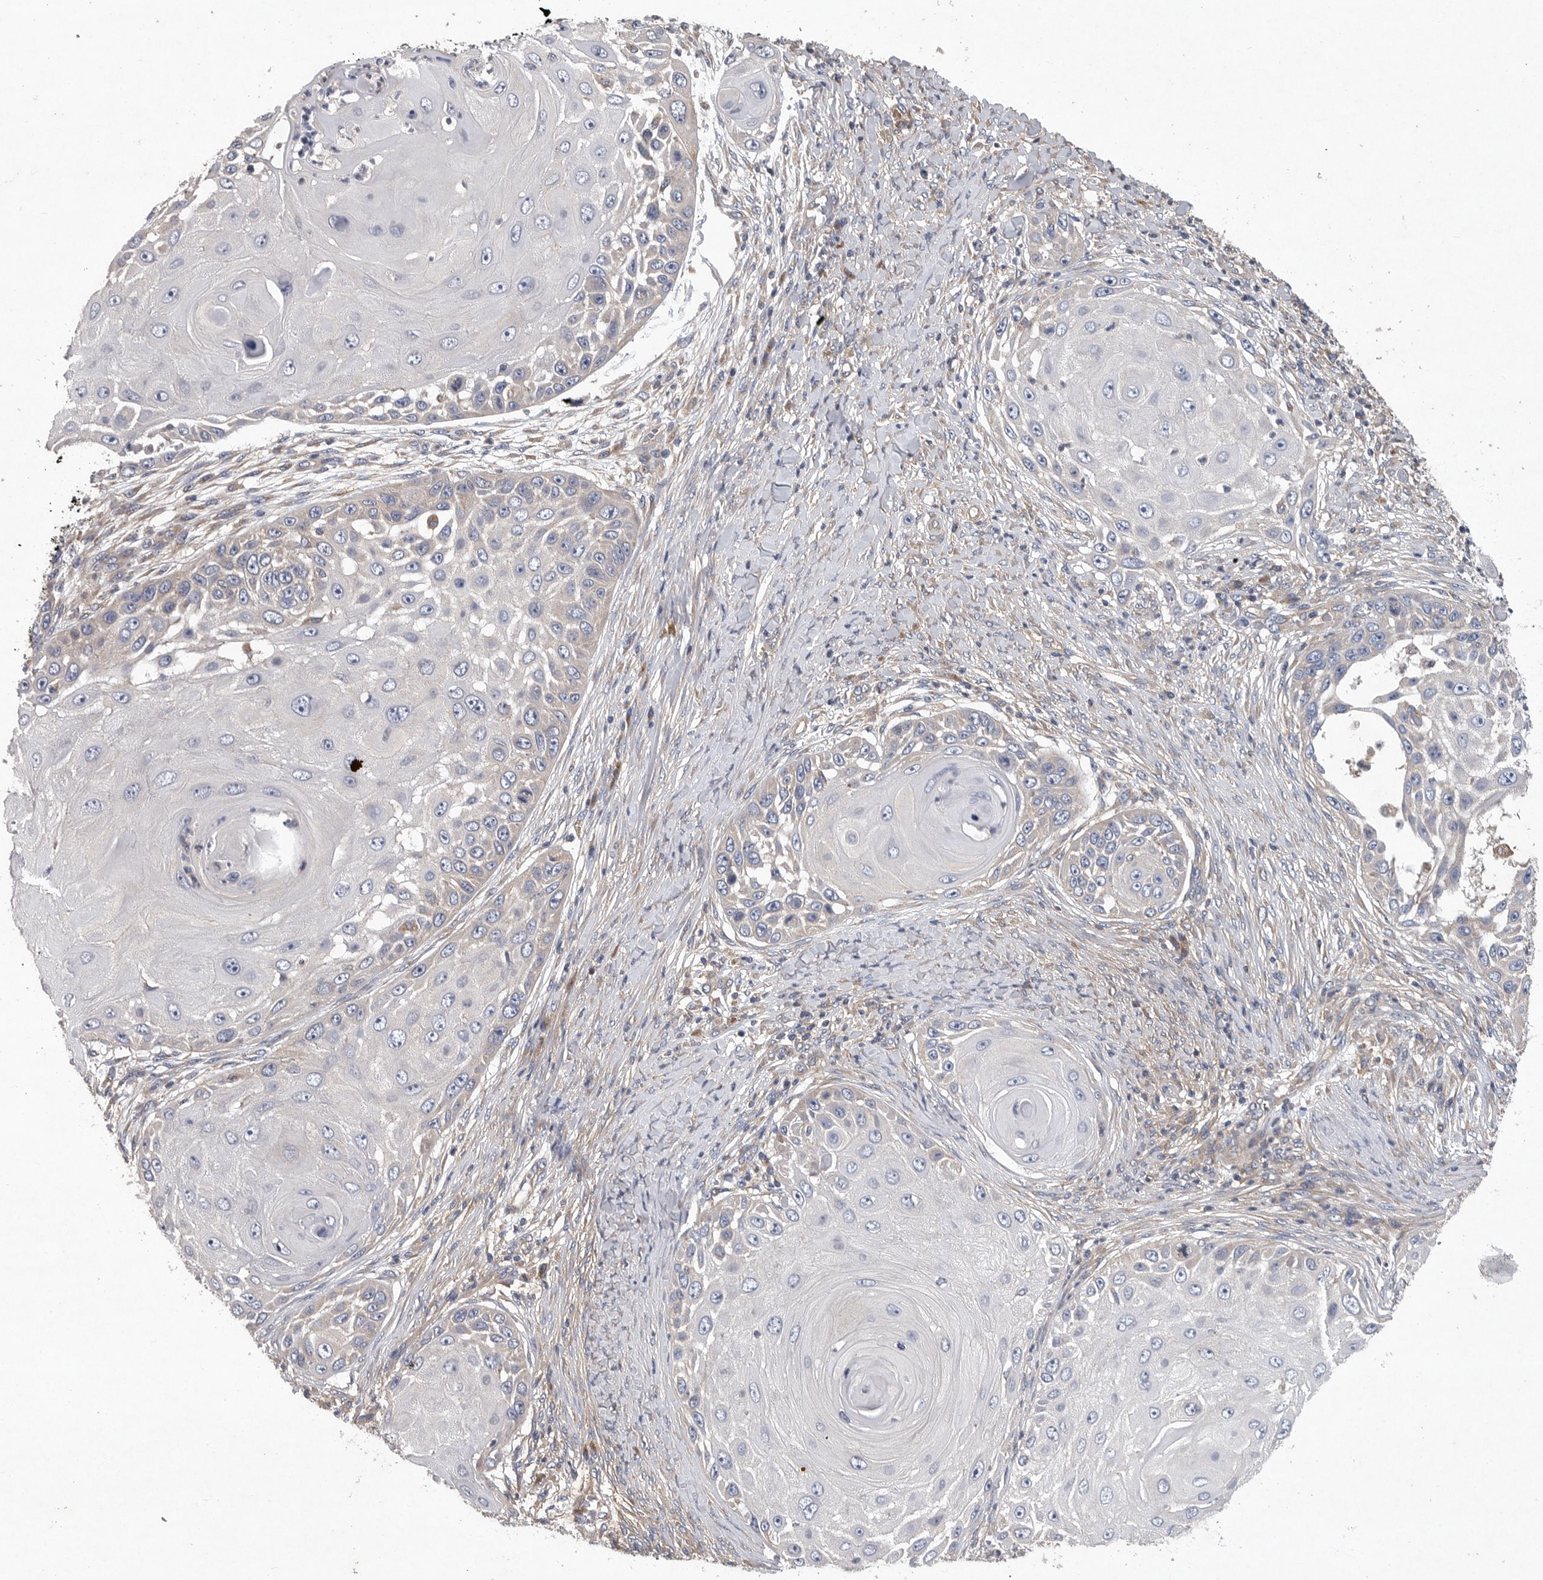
{"staining": {"intensity": "negative", "quantity": "none", "location": "none"}, "tissue": "skin cancer", "cell_type": "Tumor cells", "image_type": "cancer", "snomed": [{"axis": "morphology", "description": "Squamous cell carcinoma, NOS"}, {"axis": "topography", "description": "Skin"}], "caption": "Immunohistochemistry (IHC) micrograph of human skin cancer stained for a protein (brown), which exhibits no positivity in tumor cells.", "gene": "OXR1", "patient": {"sex": "female", "age": 44}}